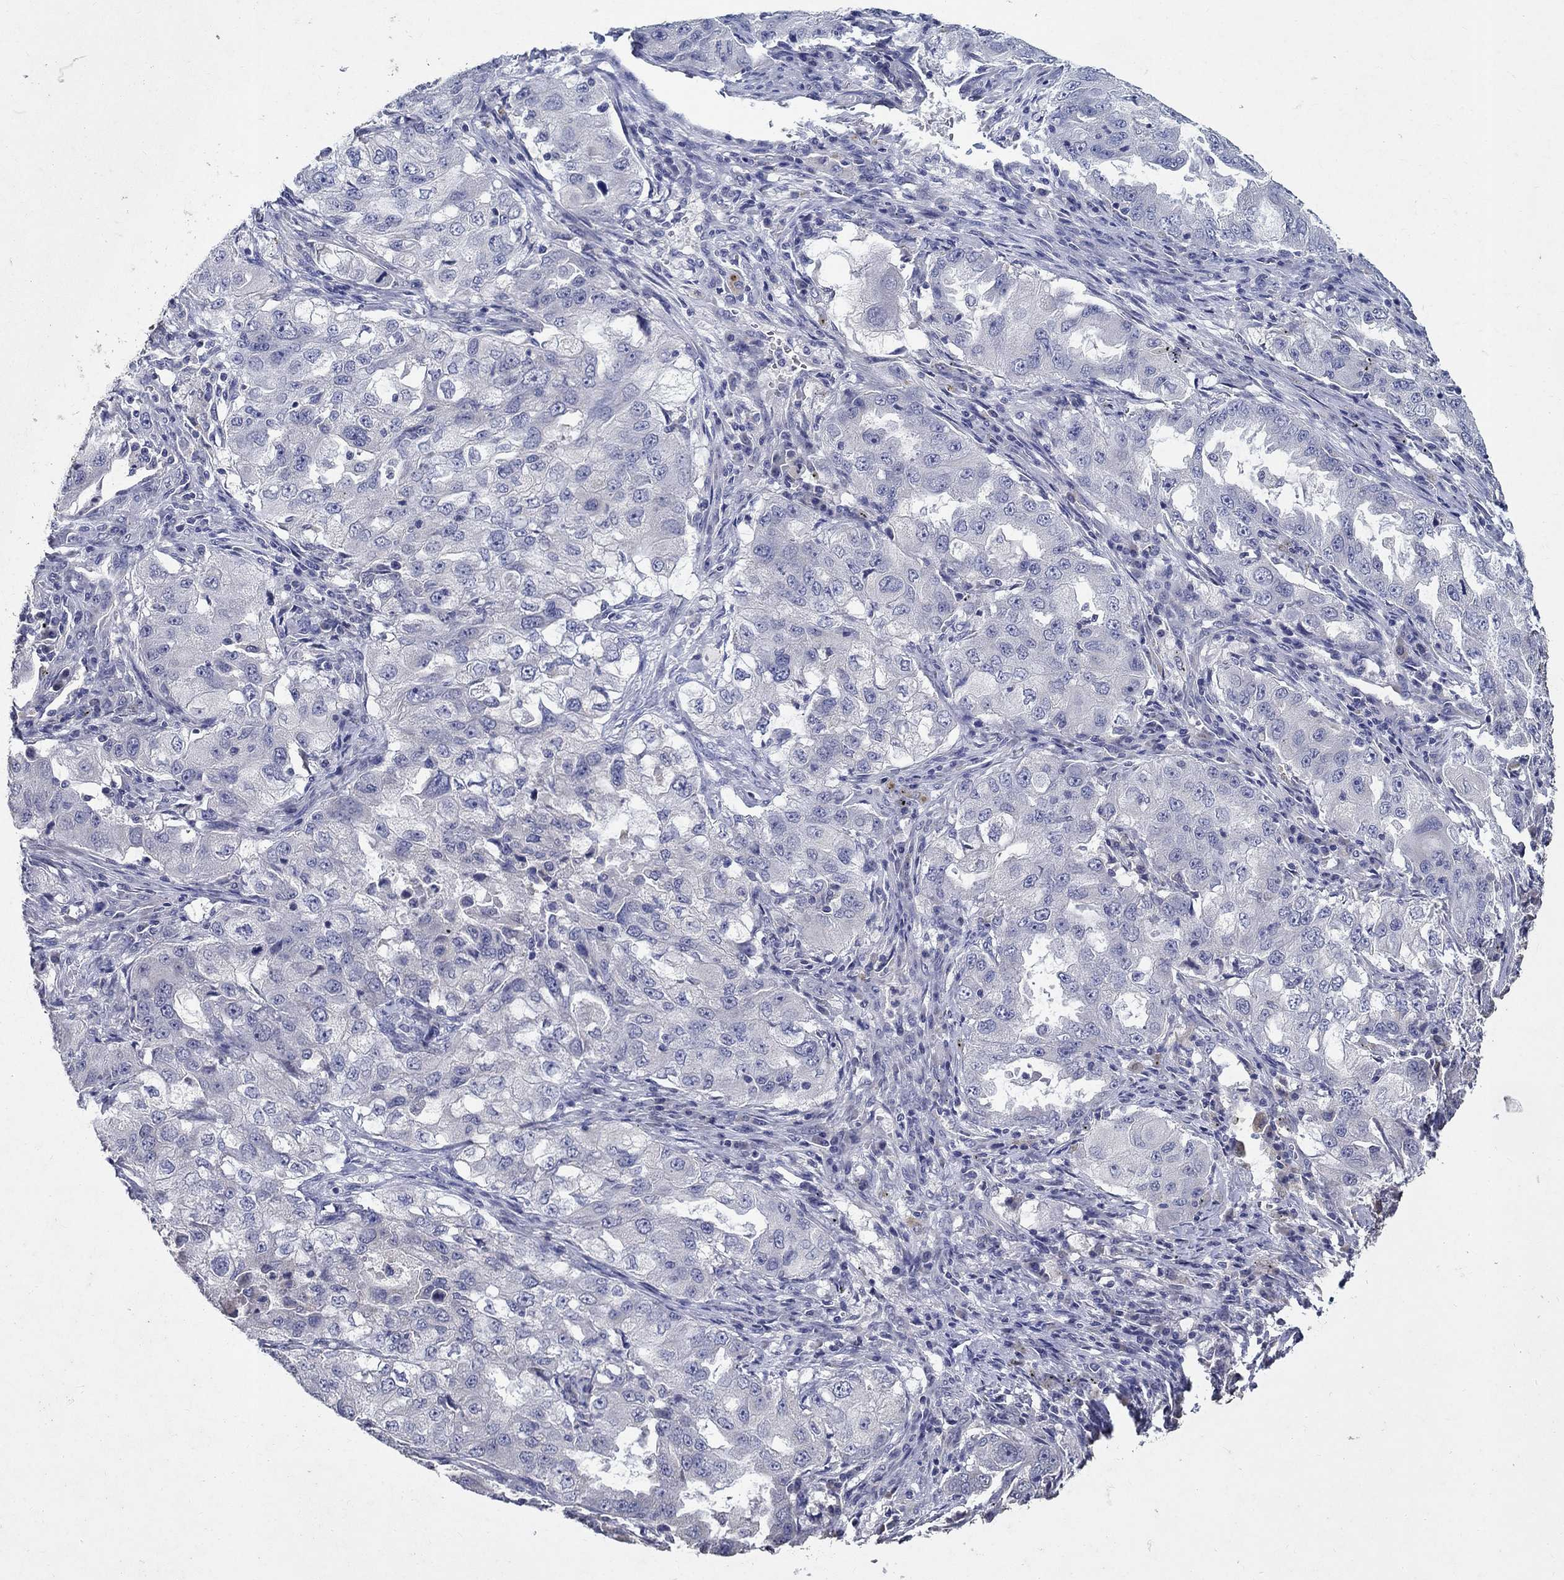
{"staining": {"intensity": "negative", "quantity": "none", "location": "none"}, "tissue": "lung cancer", "cell_type": "Tumor cells", "image_type": "cancer", "snomed": [{"axis": "morphology", "description": "Adenocarcinoma, NOS"}, {"axis": "topography", "description": "Lung"}], "caption": "Immunohistochemistry (IHC) image of human lung adenocarcinoma stained for a protein (brown), which demonstrates no expression in tumor cells. Brightfield microscopy of immunohistochemistry (IHC) stained with DAB (3,3'-diaminobenzidine) (brown) and hematoxylin (blue), captured at high magnification.", "gene": "PROZ", "patient": {"sex": "female", "age": 61}}